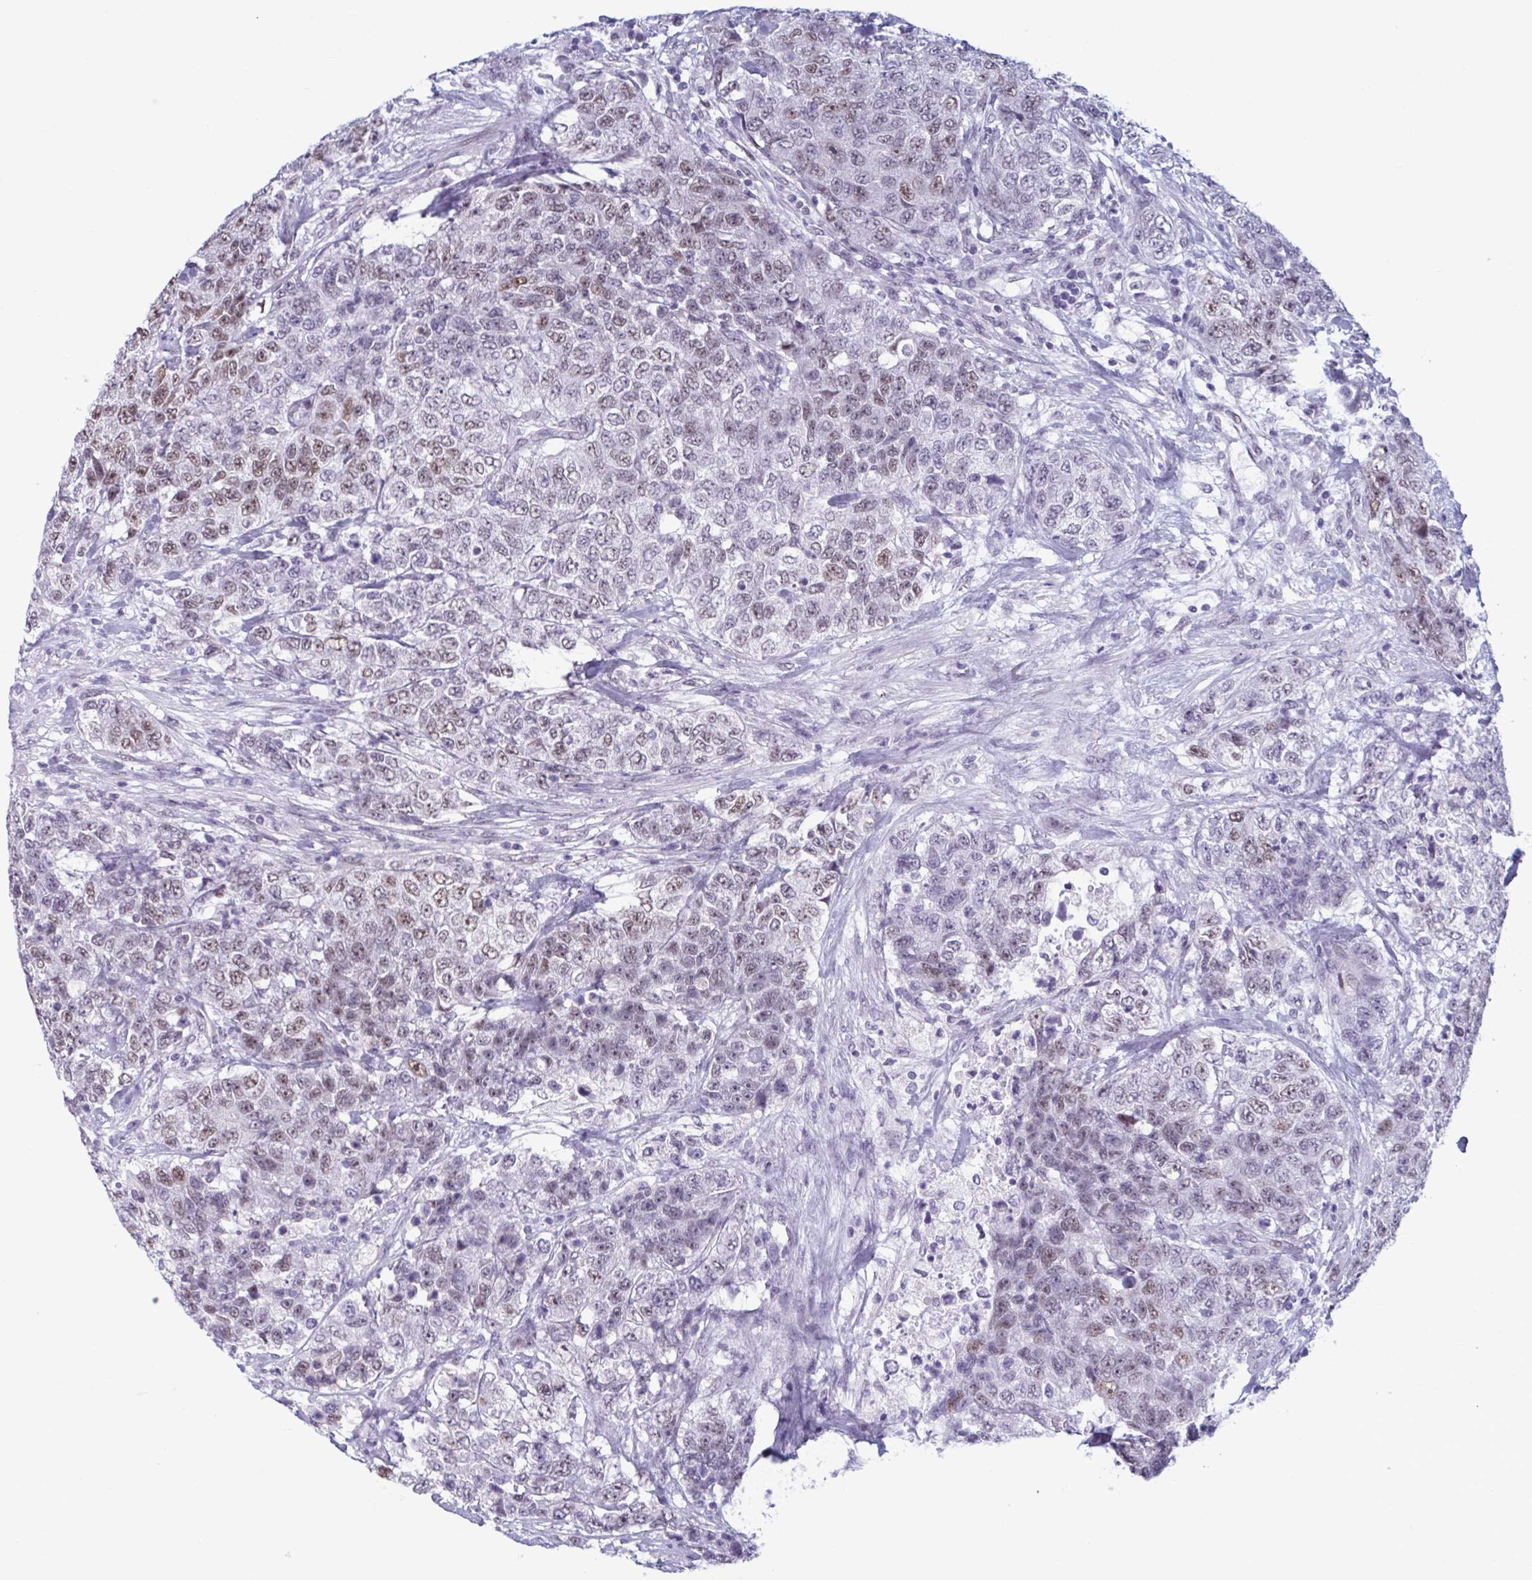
{"staining": {"intensity": "moderate", "quantity": ">75%", "location": "nuclear"}, "tissue": "urothelial cancer", "cell_type": "Tumor cells", "image_type": "cancer", "snomed": [{"axis": "morphology", "description": "Urothelial carcinoma, High grade"}, {"axis": "topography", "description": "Urinary bladder"}], "caption": "Immunohistochemical staining of human urothelial cancer displays medium levels of moderate nuclear expression in approximately >75% of tumor cells.", "gene": "MSMB", "patient": {"sex": "female", "age": 78}}